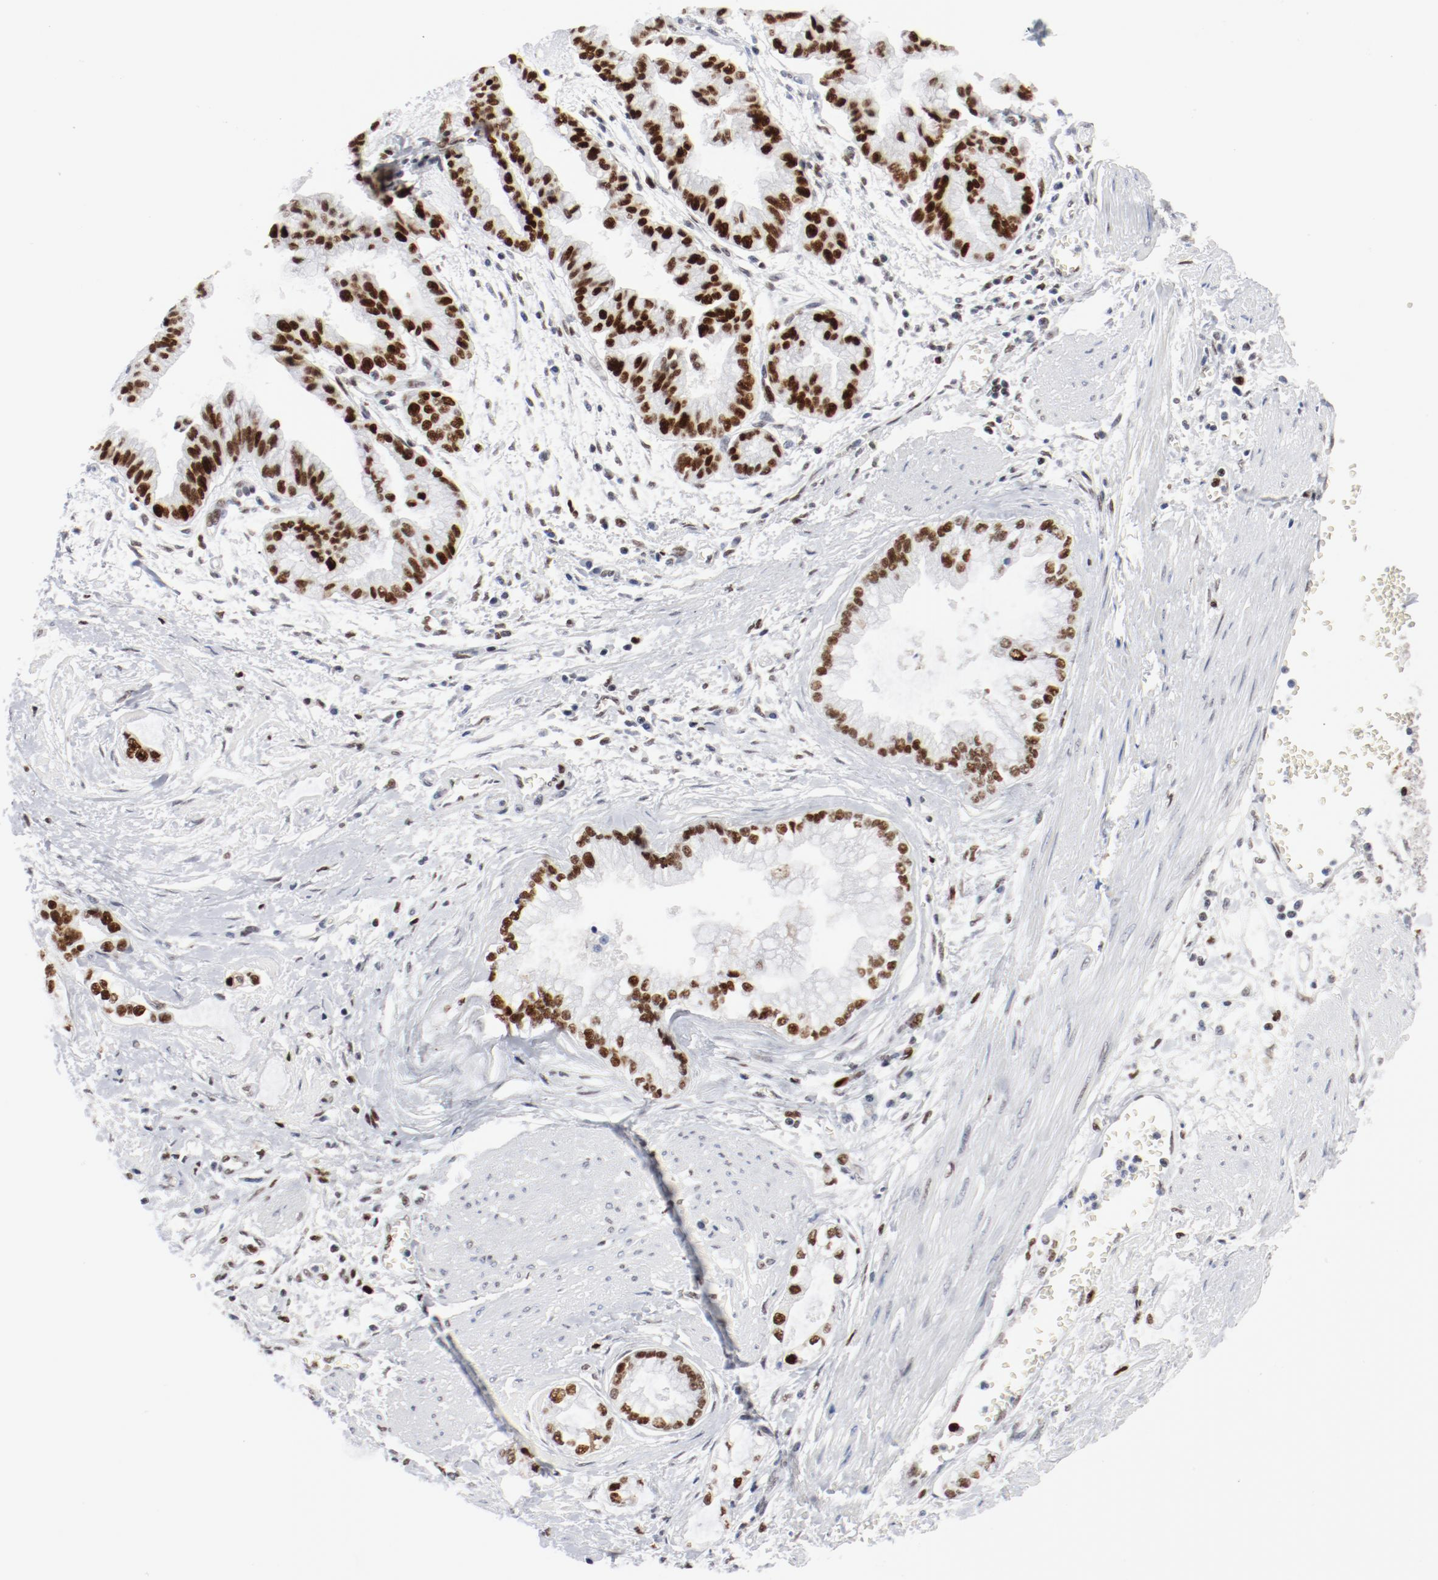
{"staining": {"intensity": "strong", "quantity": ">75%", "location": "nuclear"}, "tissue": "liver cancer", "cell_type": "Tumor cells", "image_type": "cancer", "snomed": [{"axis": "morphology", "description": "Cholangiocarcinoma"}, {"axis": "topography", "description": "Liver"}], "caption": "This is a photomicrograph of immunohistochemistry (IHC) staining of liver cholangiocarcinoma, which shows strong expression in the nuclear of tumor cells.", "gene": "POLD1", "patient": {"sex": "female", "age": 79}}